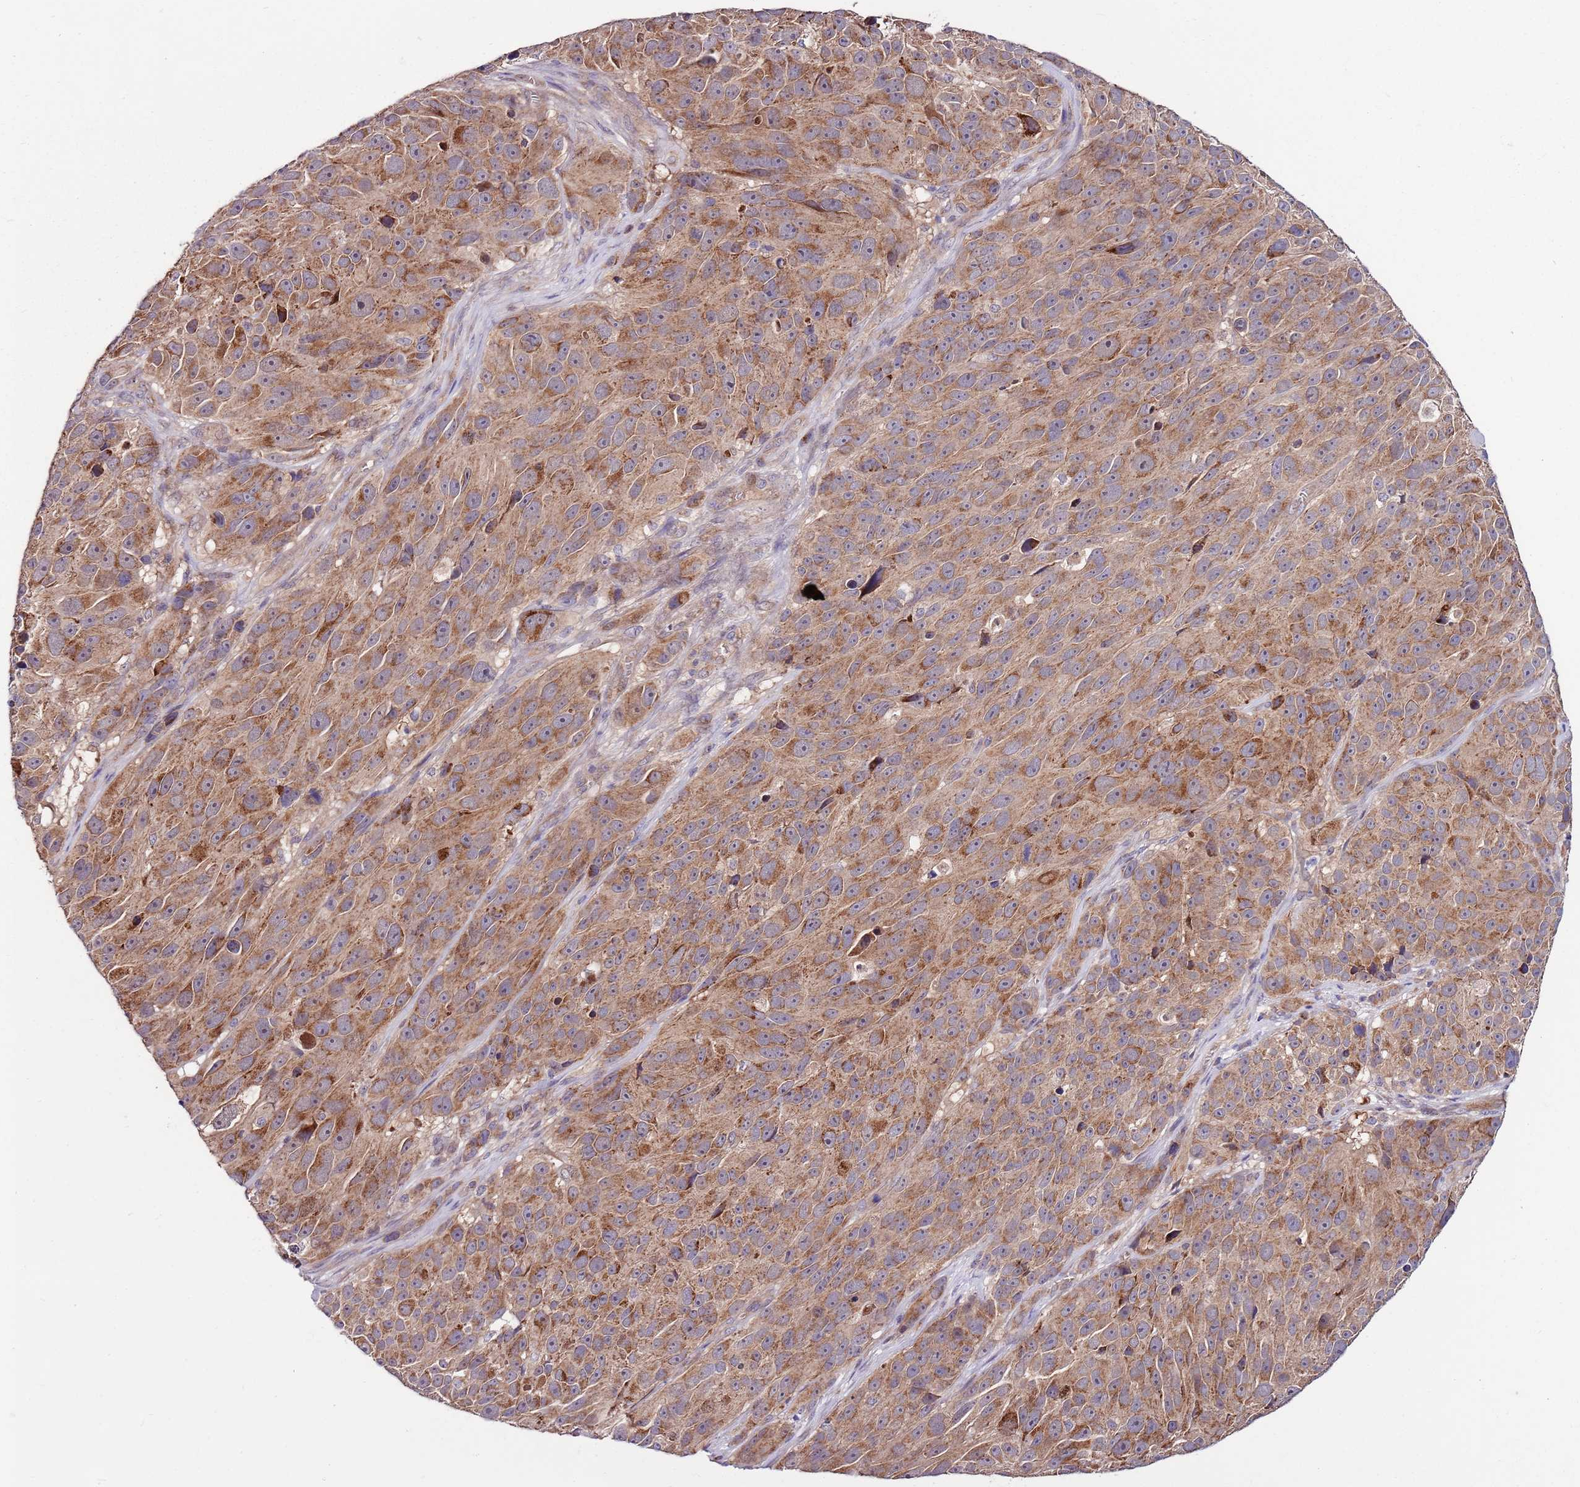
{"staining": {"intensity": "moderate", "quantity": ">75%", "location": "cytoplasmic/membranous"}, "tissue": "melanoma", "cell_type": "Tumor cells", "image_type": "cancer", "snomed": [{"axis": "morphology", "description": "Malignant melanoma, NOS"}, {"axis": "topography", "description": "Skin"}], "caption": "This histopathology image exhibits immunohistochemistry staining of human melanoma, with medium moderate cytoplasmic/membranous staining in approximately >75% of tumor cells.", "gene": "SMG1", "patient": {"sex": "male", "age": 84}}